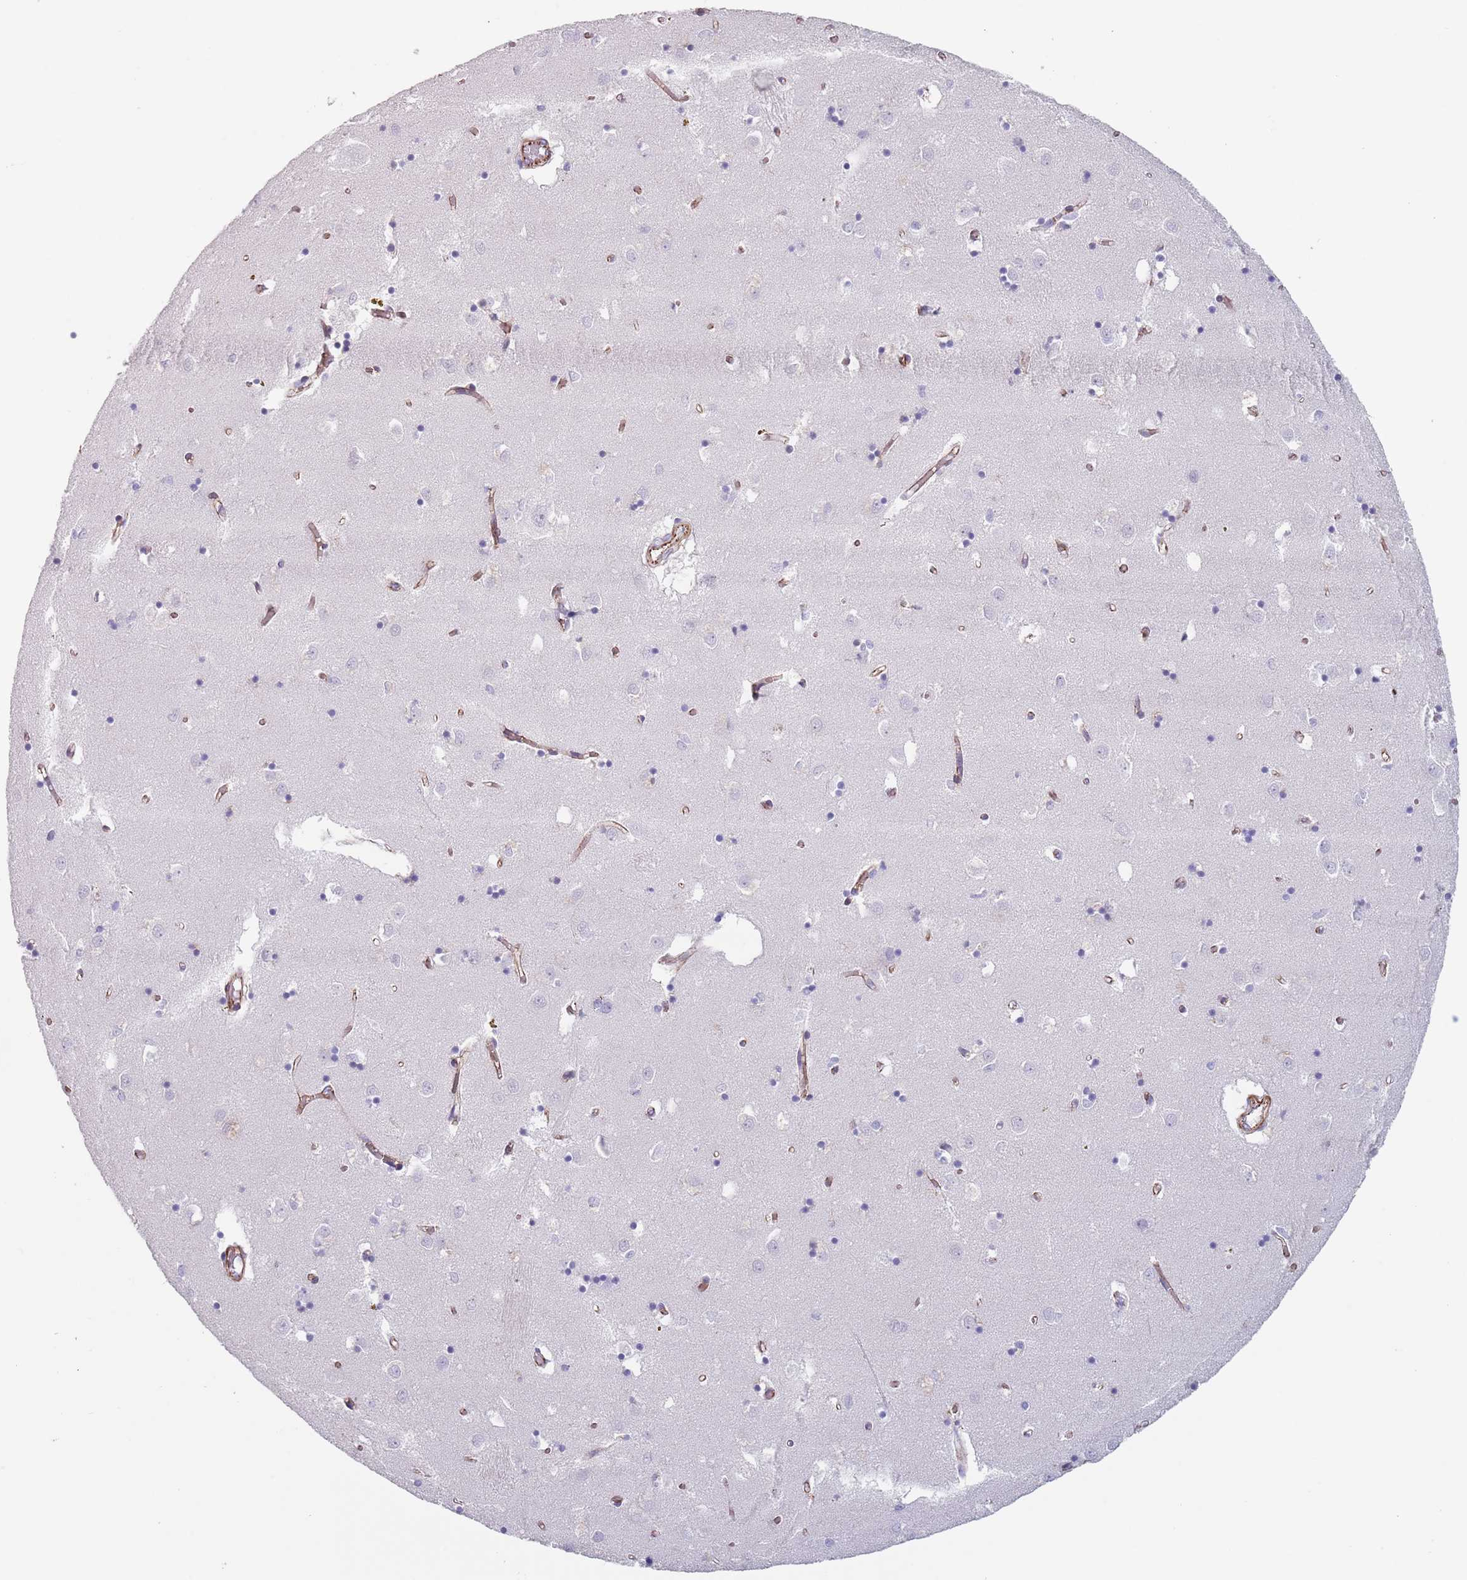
{"staining": {"intensity": "negative", "quantity": "none", "location": "none"}, "tissue": "caudate", "cell_type": "Glial cells", "image_type": "normal", "snomed": [{"axis": "morphology", "description": "Normal tissue, NOS"}, {"axis": "topography", "description": "Lateral ventricle wall"}], "caption": "Immunohistochemistry histopathology image of benign caudate stained for a protein (brown), which demonstrates no positivity in glial cells. Nuclei are stained in blue.", "gene": "OR5A2", "patient": {"sex": "male", "age": 70}}